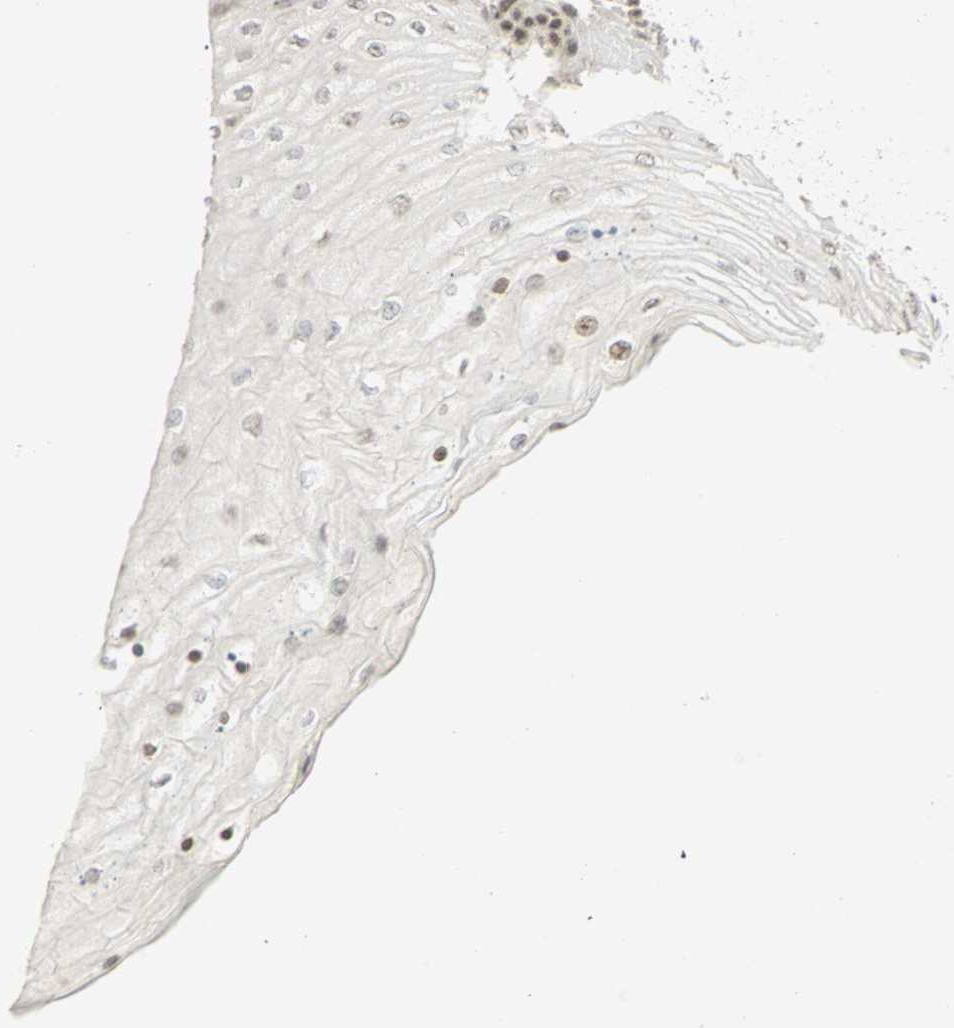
{"staining": {"intensity": "weak", "quantity": "<25%", "location": "nuclear"}, "tissue": "skin", "cell_type": "Epidermal cells", "image_type": "normal", "snomed": [{"axis": "morphology", "description": "Normal tissue, NOS"}, {"axis": "topography", "description": "Anal"}], "caption": "Epidermal cells are negative for brown protein staining in normal skin. (DAB immunohistochemistry (IHC), high magnification).", "gene": "SMAD3", "patient": {"sex": "female", "age": 46}}